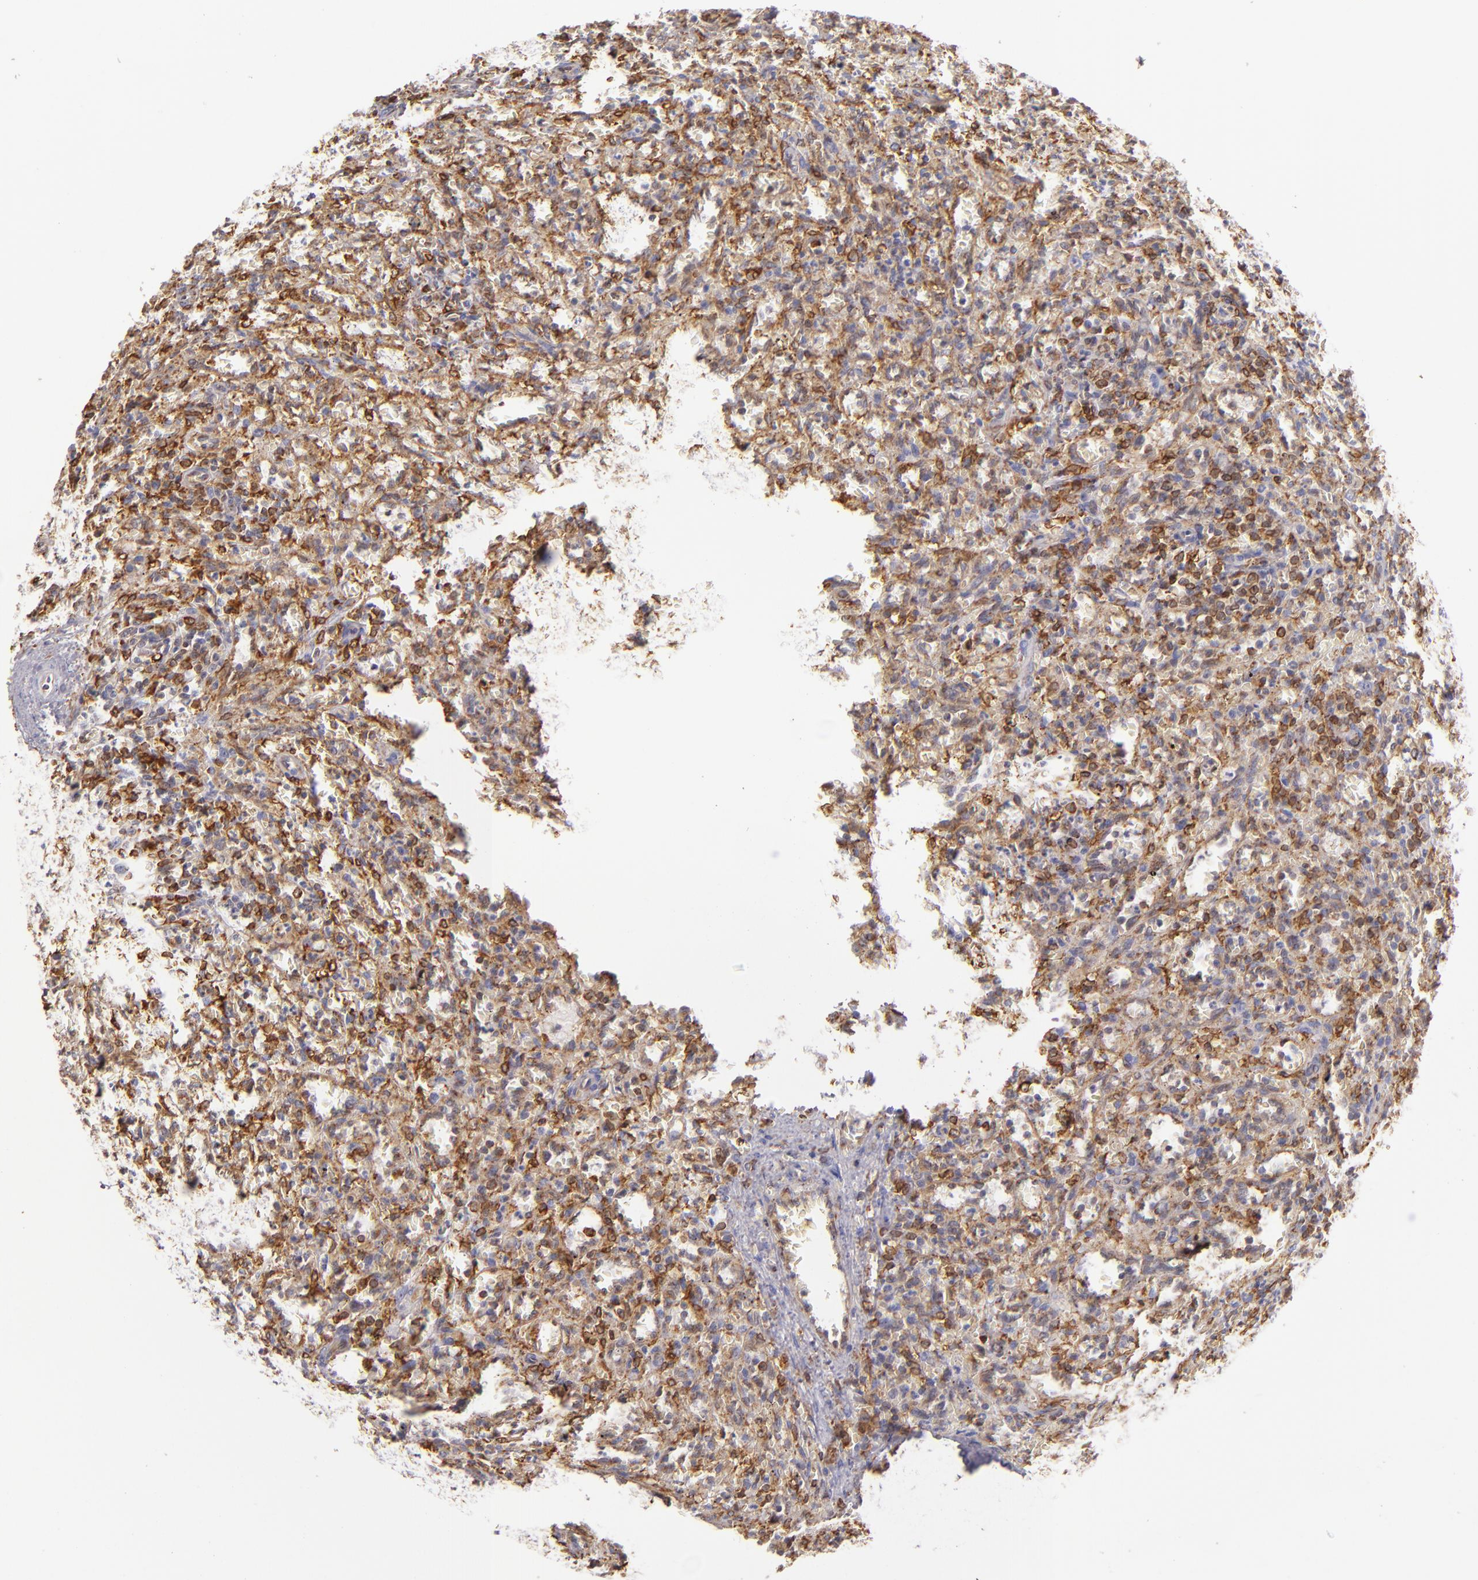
{"staining": {"intensity": "moderate", "quantity": "25%-75%", "location": "cytoplasmic/membranous"}, "tissue": "lymphoma", "cell_type": "Tumor cells", "image_type": "cancer", "snomed": [{"axis": "morphology", "description": "Malignant lymphoma, non-Hodgkin's type, Low grade"}, {"axis": "topography", "description": "Spleen"}], "caption": "A photomicrograph of lymphoma stained for a protein shows moderate cytoplasmic/membranous brown staining in tumor cells. Nuclei are stained in blue.", "gene": "CD74", "patient": {"sex": "female", "age": 64}}